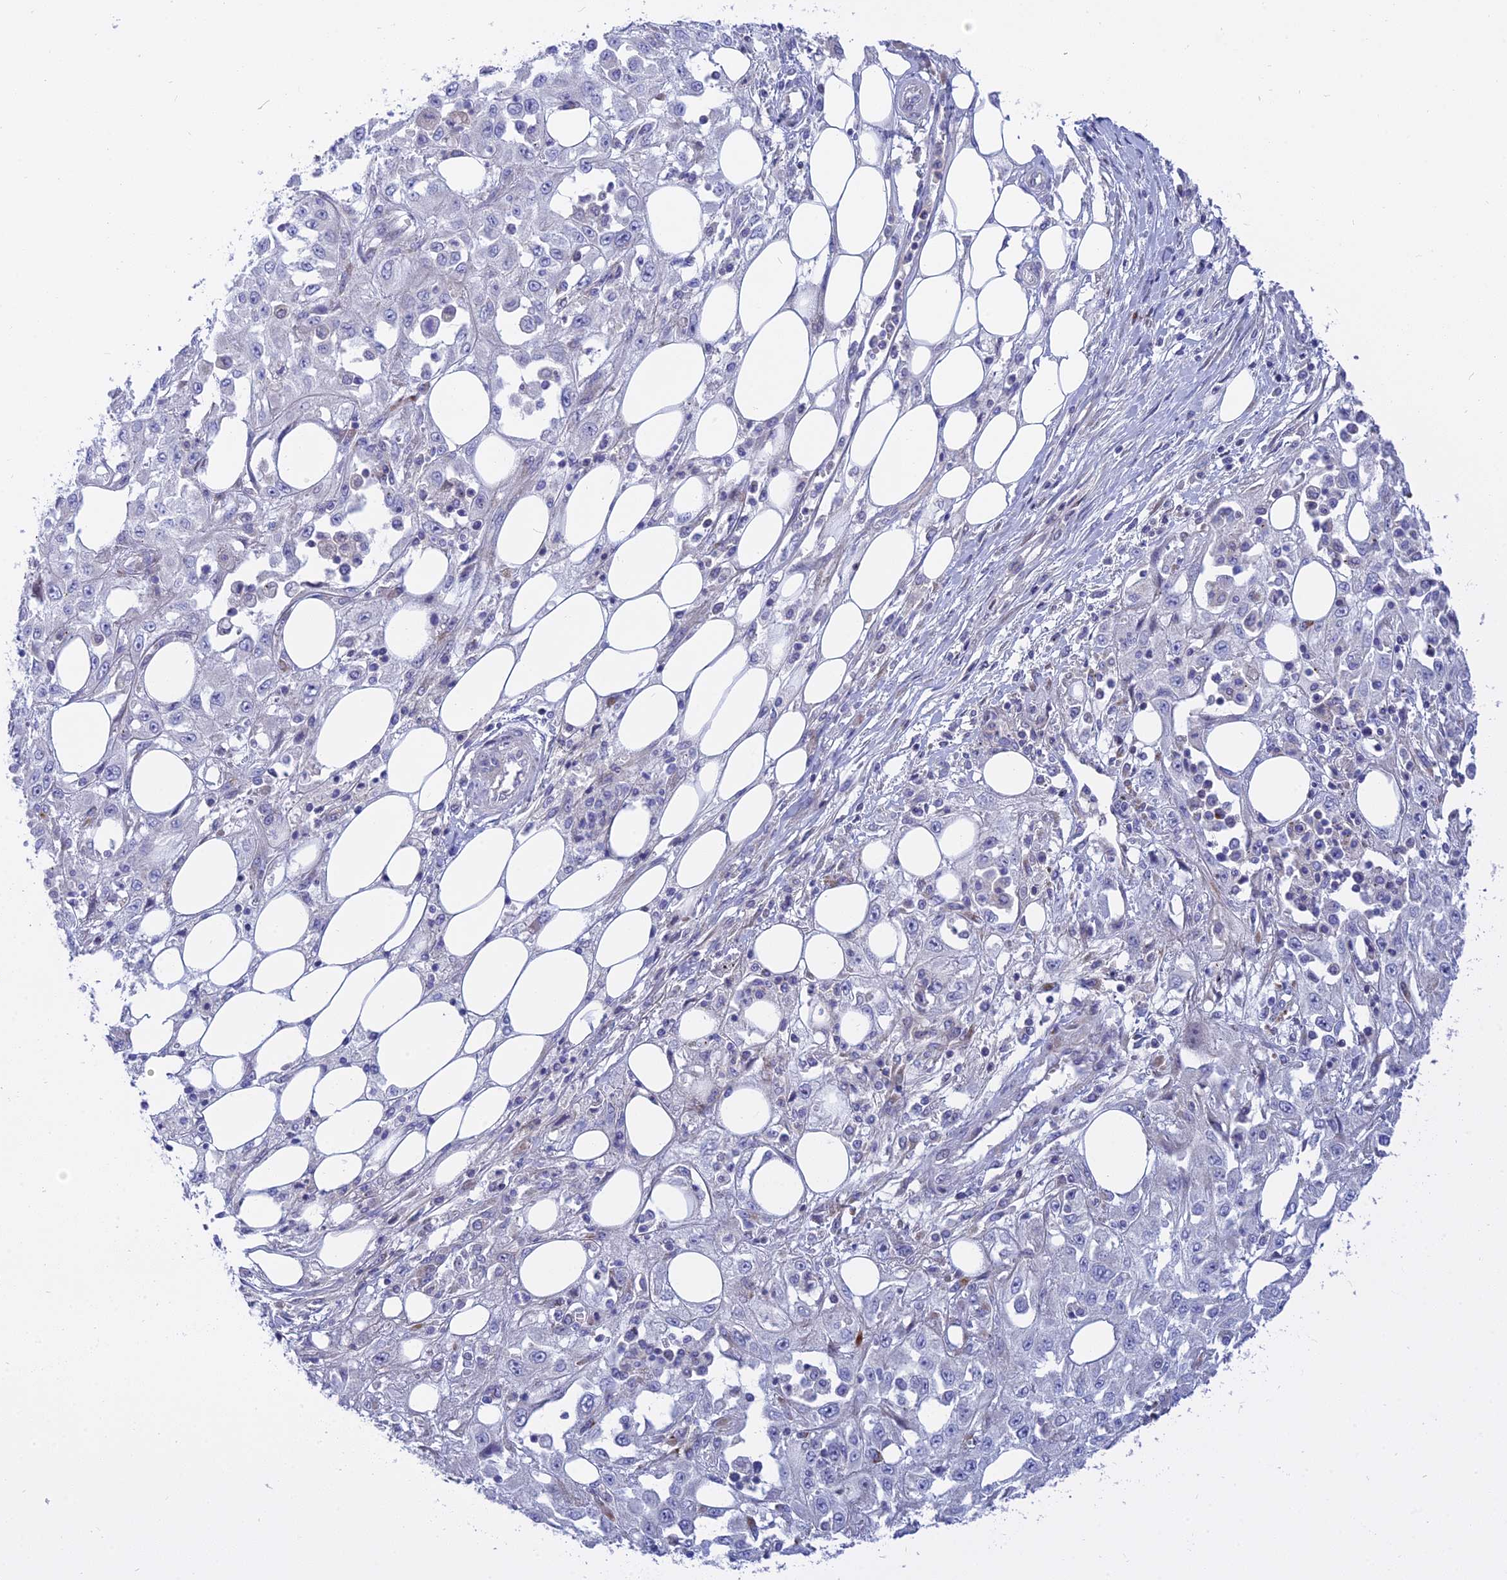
{"staining": {"intensity": "negative", "quantity": "none", "location": "none"}, "tissue": "skin cancer", "cell_type": "Tumor cells", "image_type": "cancer", "snomed": [{"axis": "morphology", "description": "Squamous cell carcinoma, NOS"}, {"axis": "morphology", "description": "Squamous cell carcinoma, metastatic, NOS"}, {"axis": "topography", "description": "Skin"}, {"axis": "topography", "description": "Lymph node"}], "caption": "A high-resolution micrograph shows immunohistochemistry staining of skin cancer, which displays no significant staining in tumor cells. (DAB IHC visualized using brightfield microscopy, high magnification).", "gene": "MBD3L1", "patient": {"sex": "male", "age": 75}}